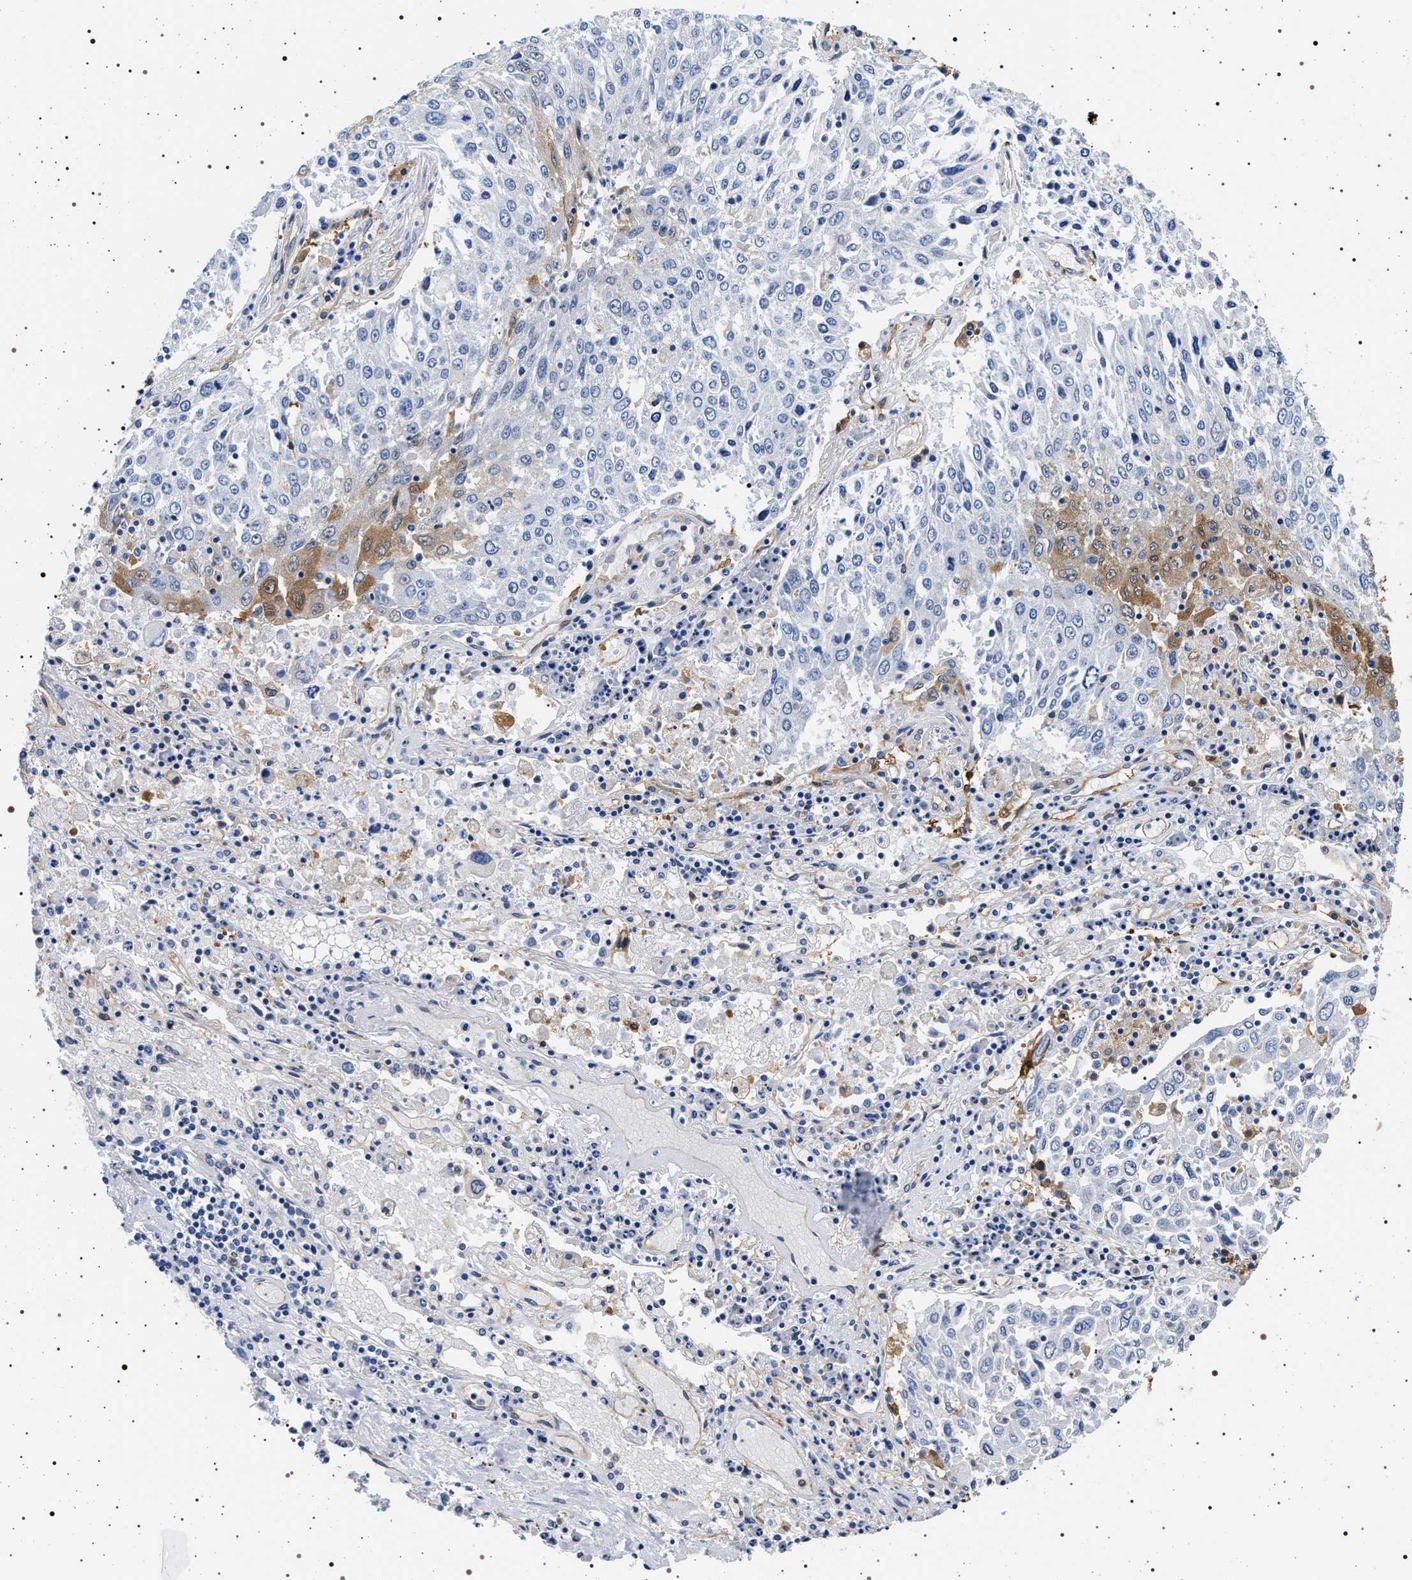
{"staining": {"intensity": "moderate", "quantity": "<25%", "location": "cytoplasmic/membranous,nuclear"}, "tissue": "lung cancer", "cell_type": "Tumor cells", "image_type": "cancer", "snomed": [{"axis": "morphology", "description": "Squamous cell carcinoma, NOS"}, {"axis": "topography", "description": "Lung"}], "caption": "Tumor cells show moderate cytoplasmic/membranous and nuclear positivity in approximately <25% of cells in squamous cell carcinoma (lung).", "gene": "HSD17B1", "patient": {"sex": "male", "age": 65}}